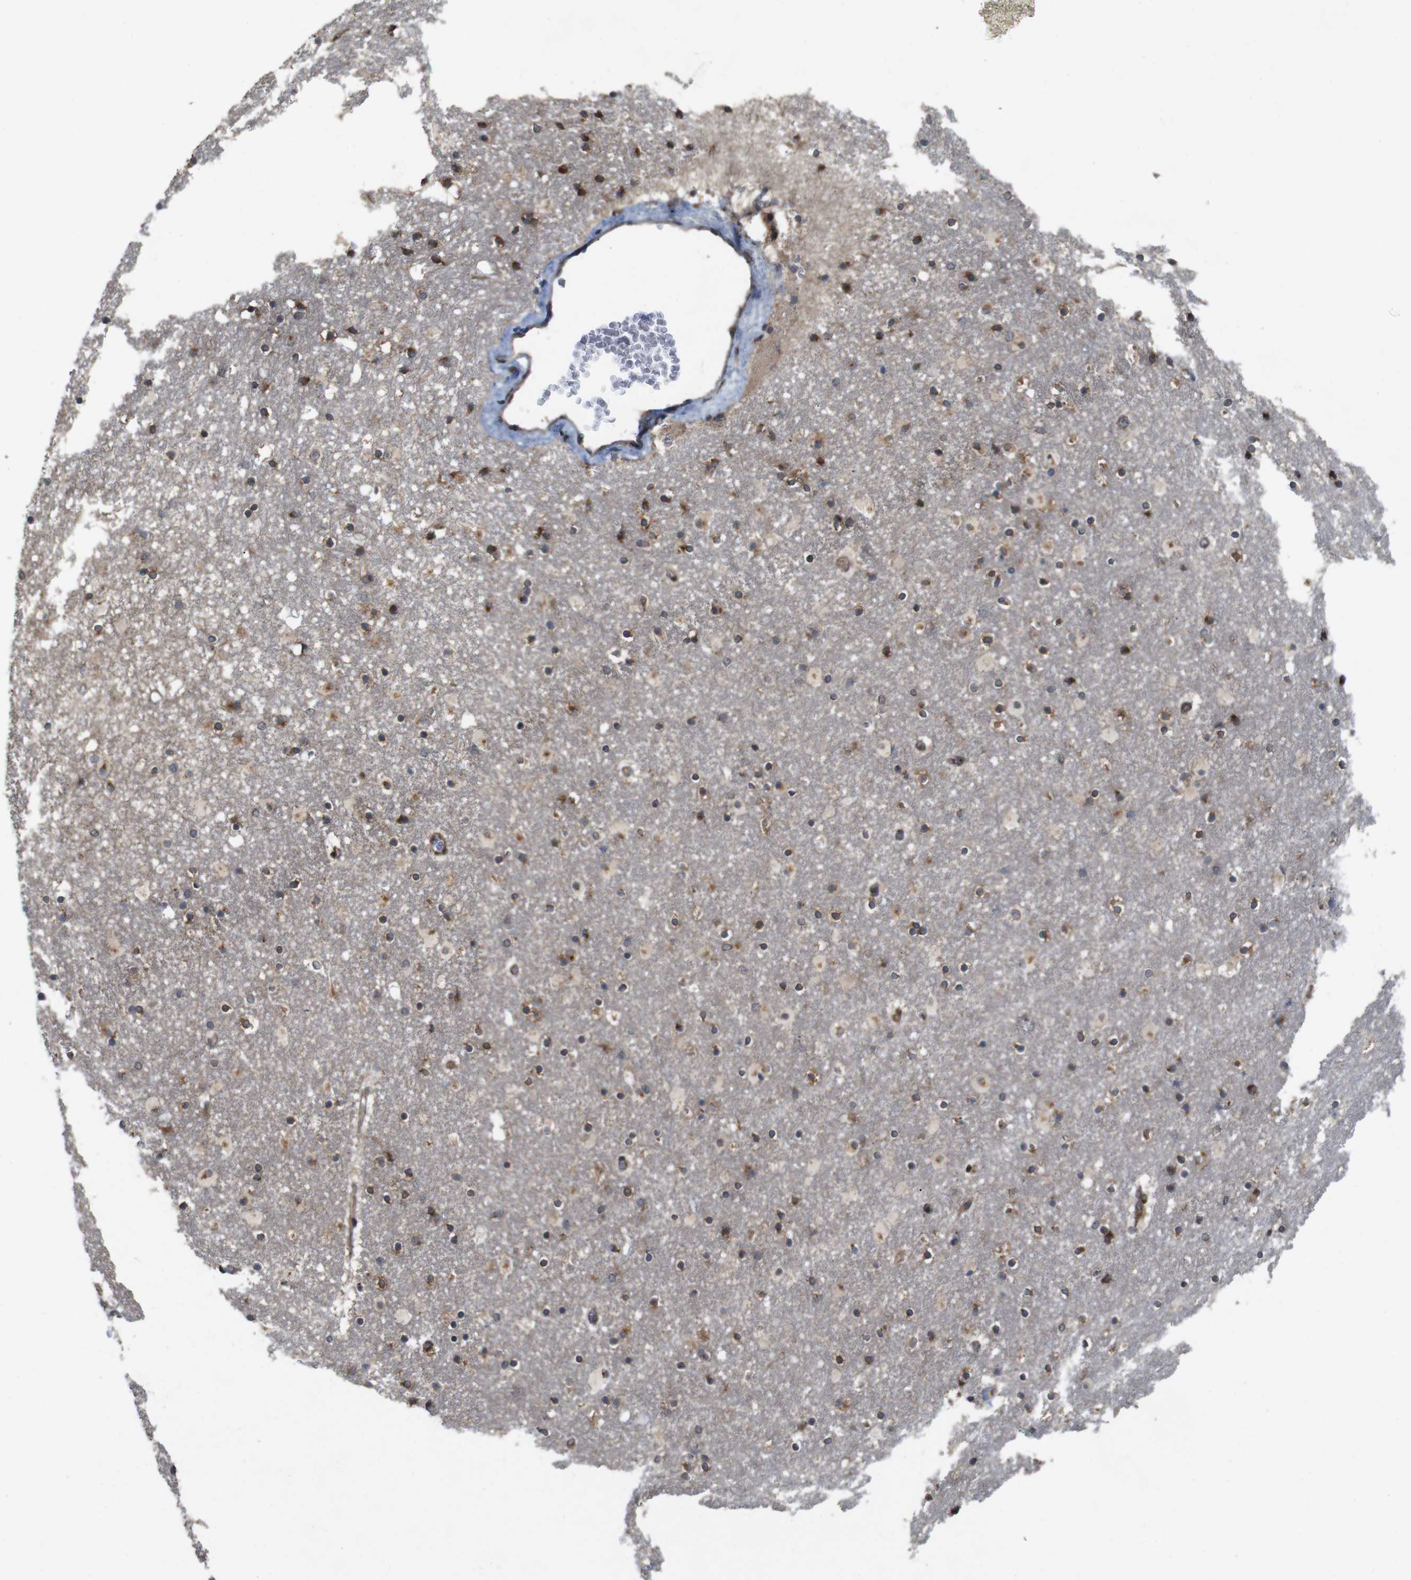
{"staining": {"intensity": "moderate", "quantity": "25%-75%", "location": "cytoplasmic/membranous"}, "tissue": "caudate", "cell_type": "Glial cells", "image_type": "normal", "snomed": [{"axis": "morphology", "description": "Normal tissue, NOS"}, {"axis": "topography", "description": "Lateral ventricle wall"}], "caption": "A brown stain highlights moderate cytoplasmic/membranous positivity of a protein in glial cells of unremarkable human caudate. (DAB IHC, brown staining for protein, blue staining for nuclei).", "gene": "EFCAB14", "patient": {"sex": "male", "age": 45}}